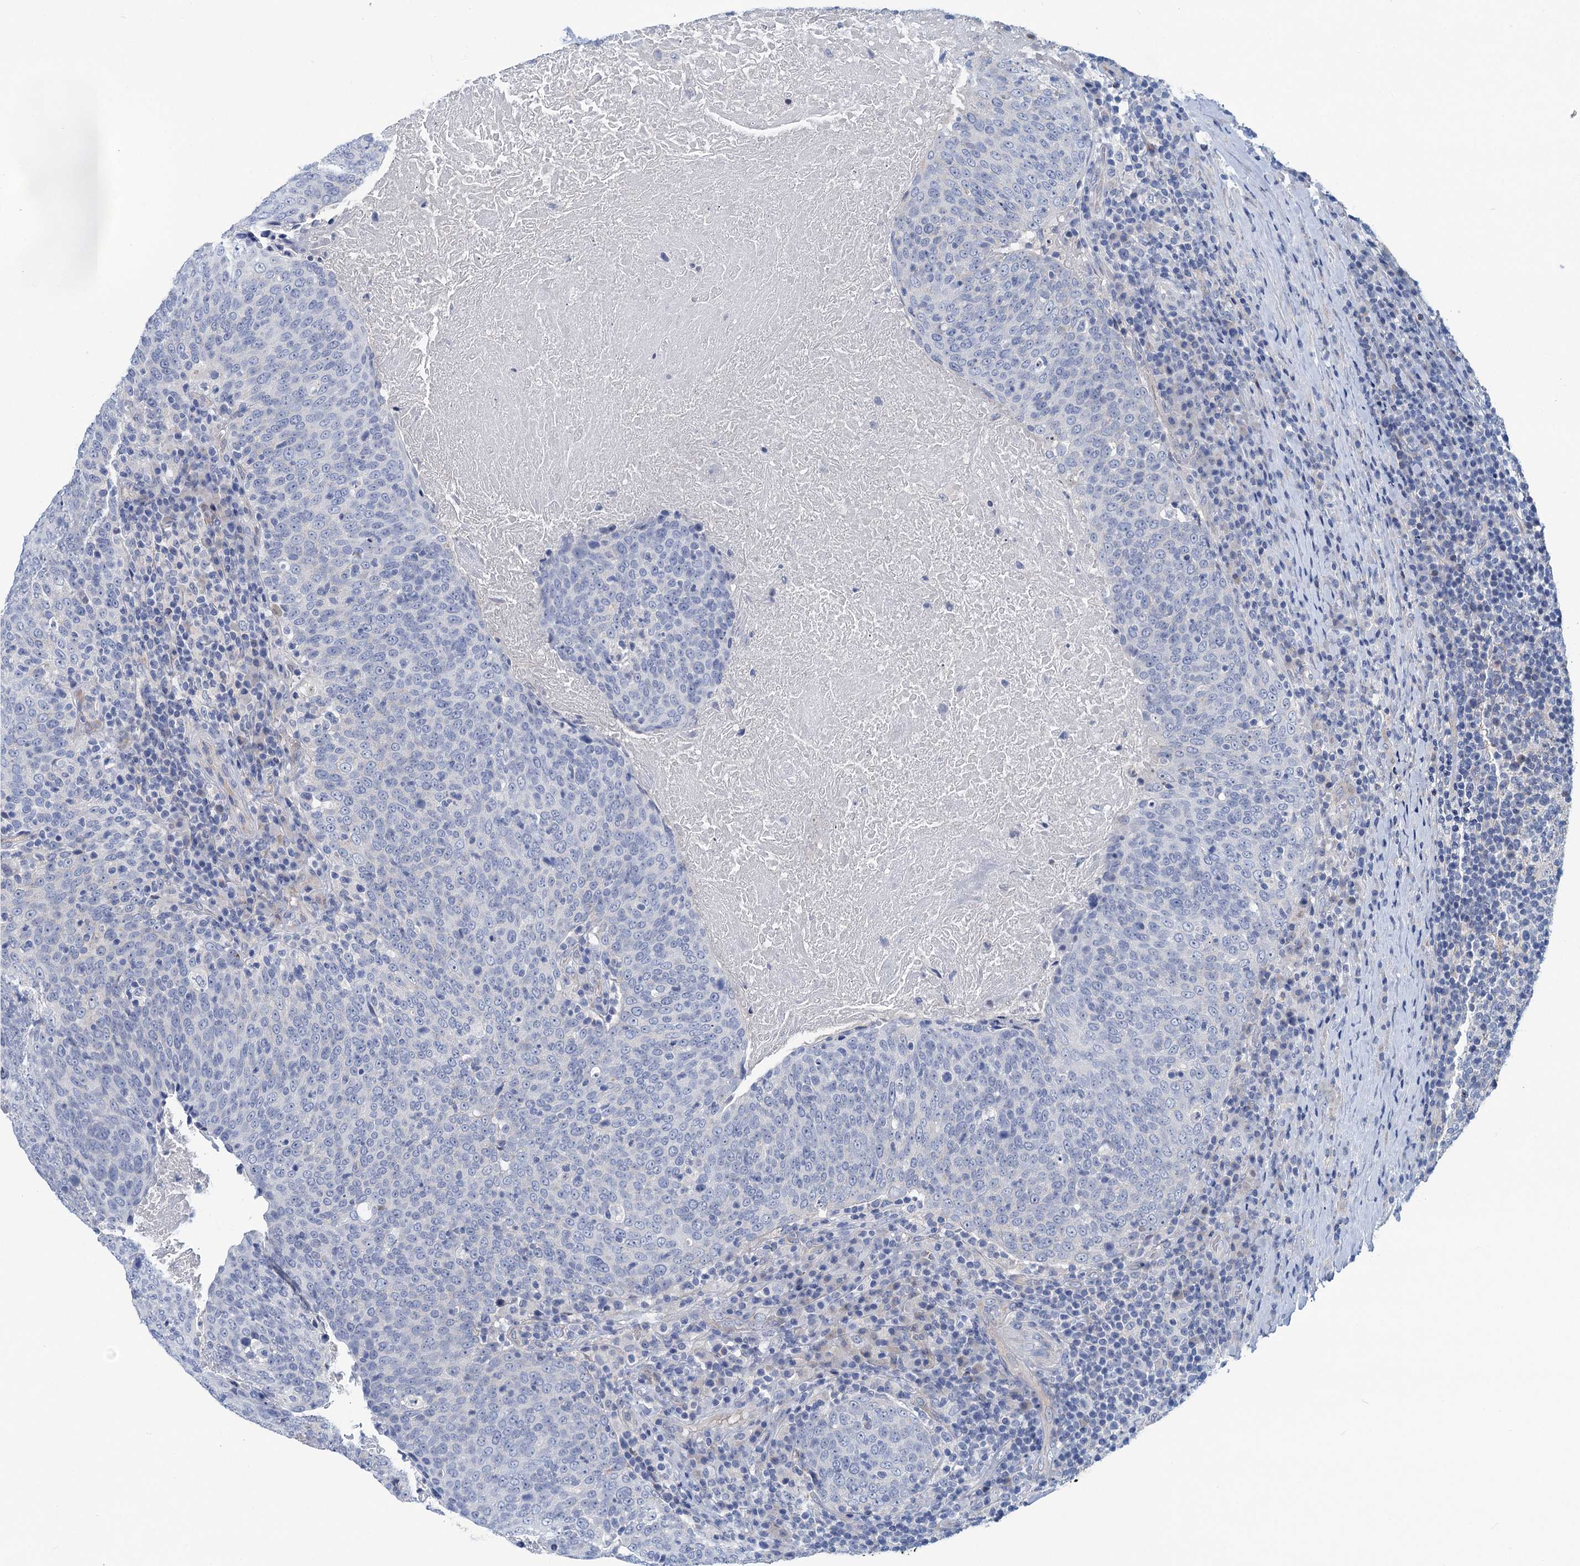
{"staining": {"intensity": "negative", "quantity": "none", "location": "none"}, "tissue": "head and neck cancer", "cell_type": "Tumor cells", "image_type": "cancer", "snomed": [{"axis": "morphology", "description": "Squamous cell carcinoma, NOS"}, {"axis": "morphology", "description": "Squamous cell carcinoma, metastatic, NOS"}, {"axis": "topography", "description": "Lymph node"}, {"axis": "topography", "description": "Head-Neck"}], "caption": "Immunohistochemical staining of head and neck squamous cell carcinoma displays no significant positivity in tumor cells.", "gene": "CHDH", "patient": {"sex": "male", "age": 62}}